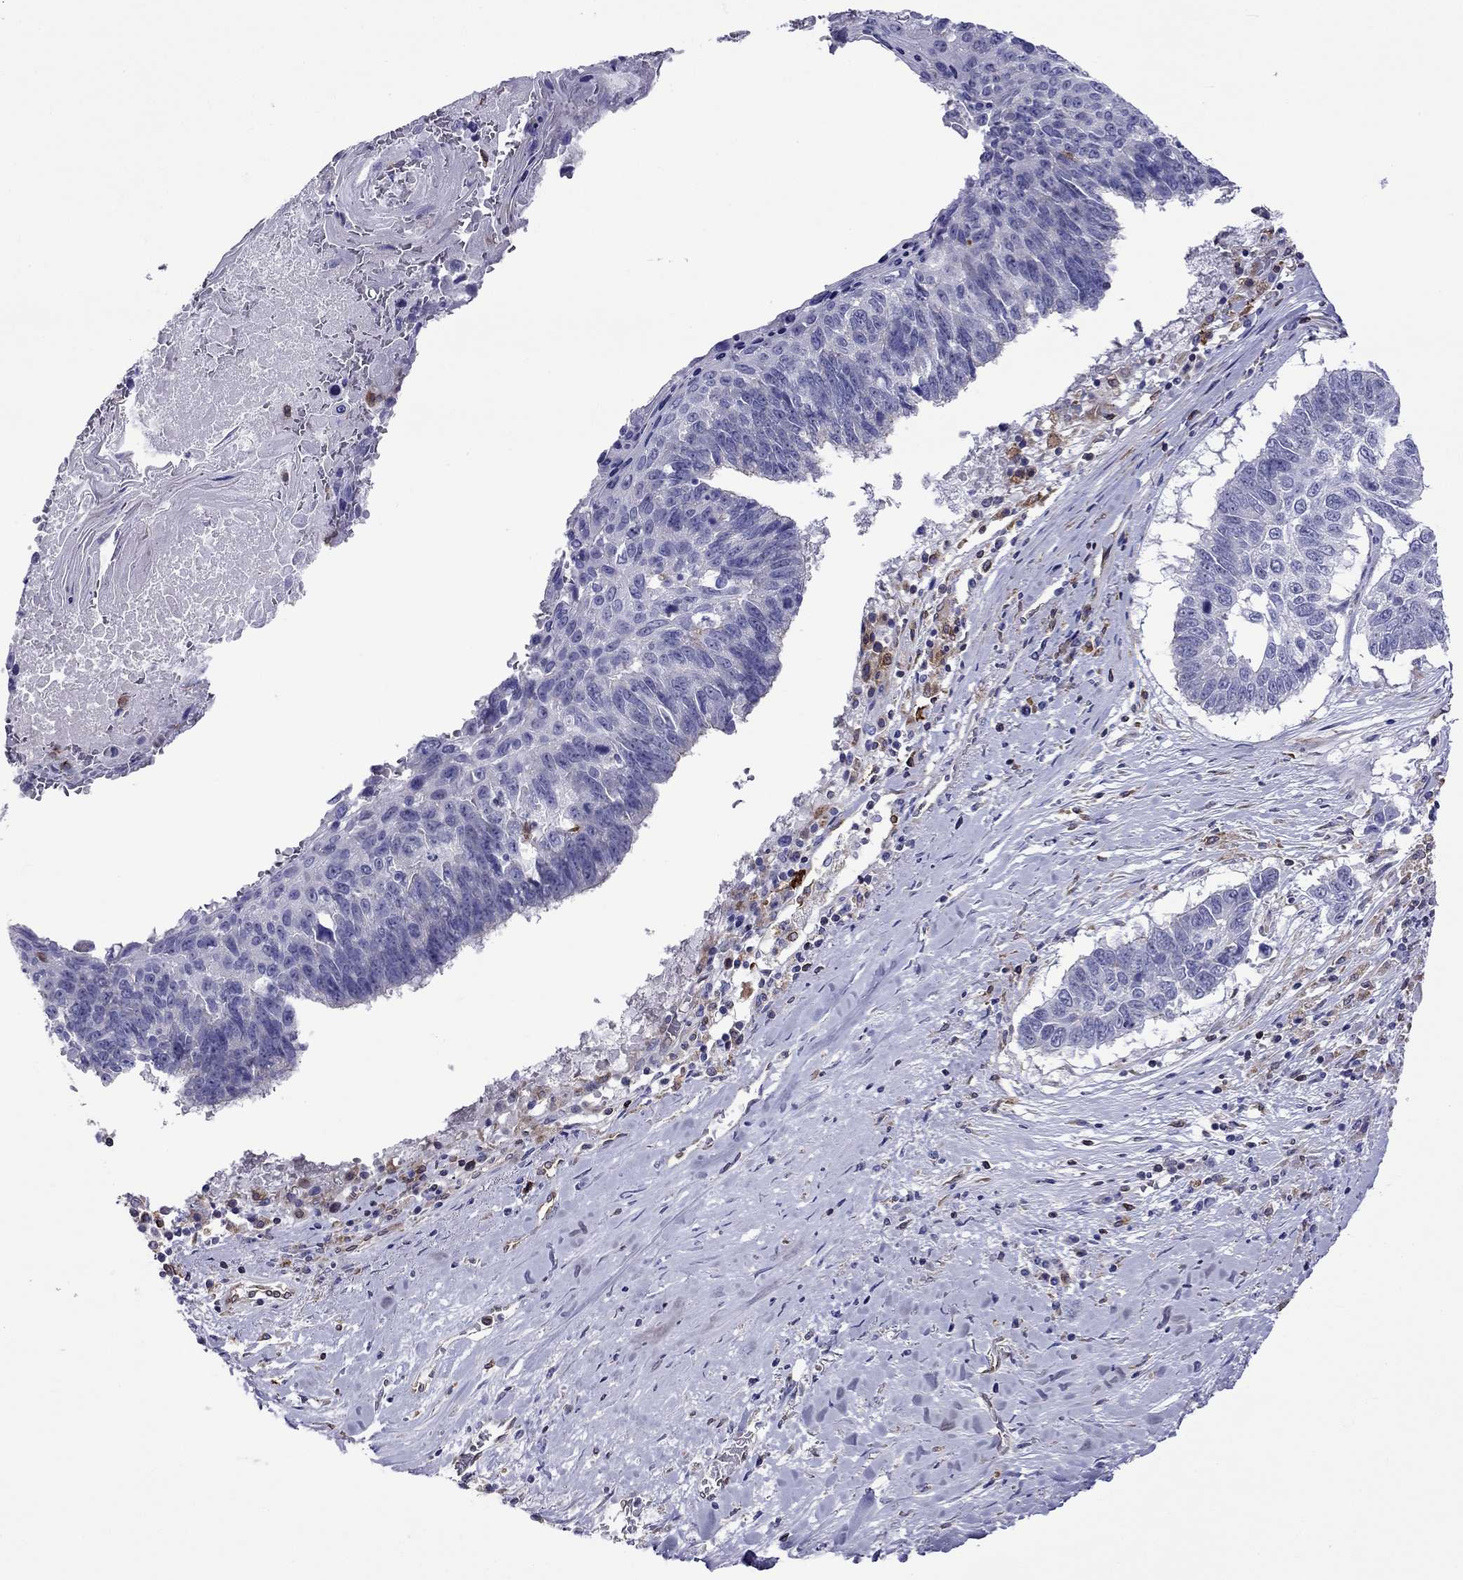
{"staining": {"intensity": "negative", "quantity": "none", "location": "none"}, "tissue": "lung cancer", "cell_type": "Tumor cells", "image_type": "cancer", "snomed": [{"axis": "morphology", "description": "Squamous cell carcinoma, NOS"}, {"axis": "topography", "description": "Lung"}], "caption": "Lung cancer stained for a protein using immunohistochemistry reveals no staining tumor cells.", "gene": "GNAL", "patient": {"sex": "male", "age": 73}}